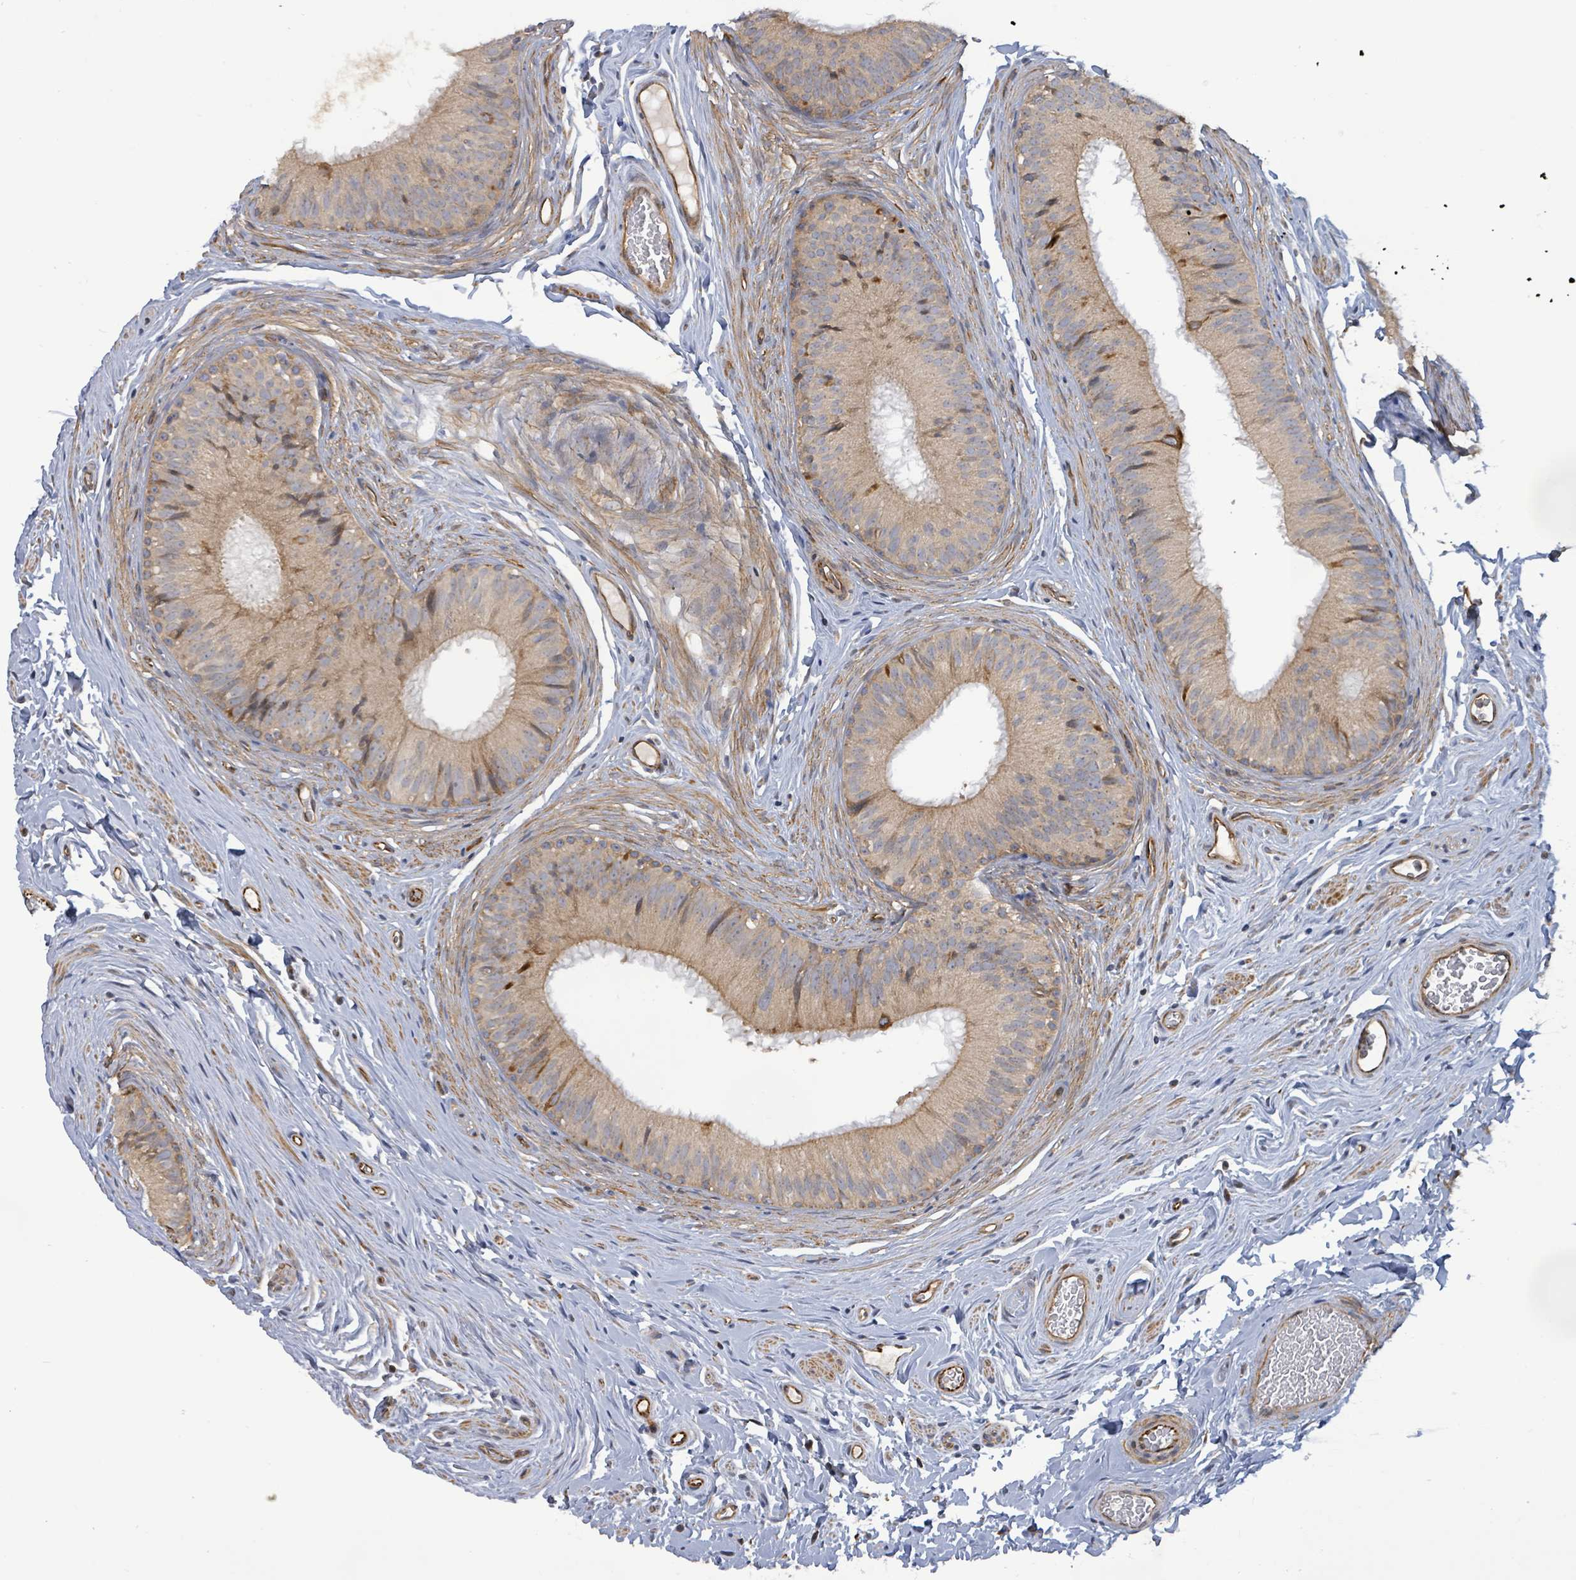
{"staining": {"intensity": "moderate", "quantity": ">75%", "location": "cytoplasmic/membranous"}, "tissue": "epididymis", "cell_type": "Glandular cells", "image_type": "normal", "snomed": [{"axis": "morphology", "description": "Normal tissue, NOS"}, {"axis": "topography", "description": "Epididymis, spermatic cord, NOS"}], "caption": "A micrograph of human epididymis stained for a protein reveals moderate cytoplasmic/membranous brown staining in glandular cells.", "gene": "KBTBD11", "patient": {"sex": "male", "age": 25}}